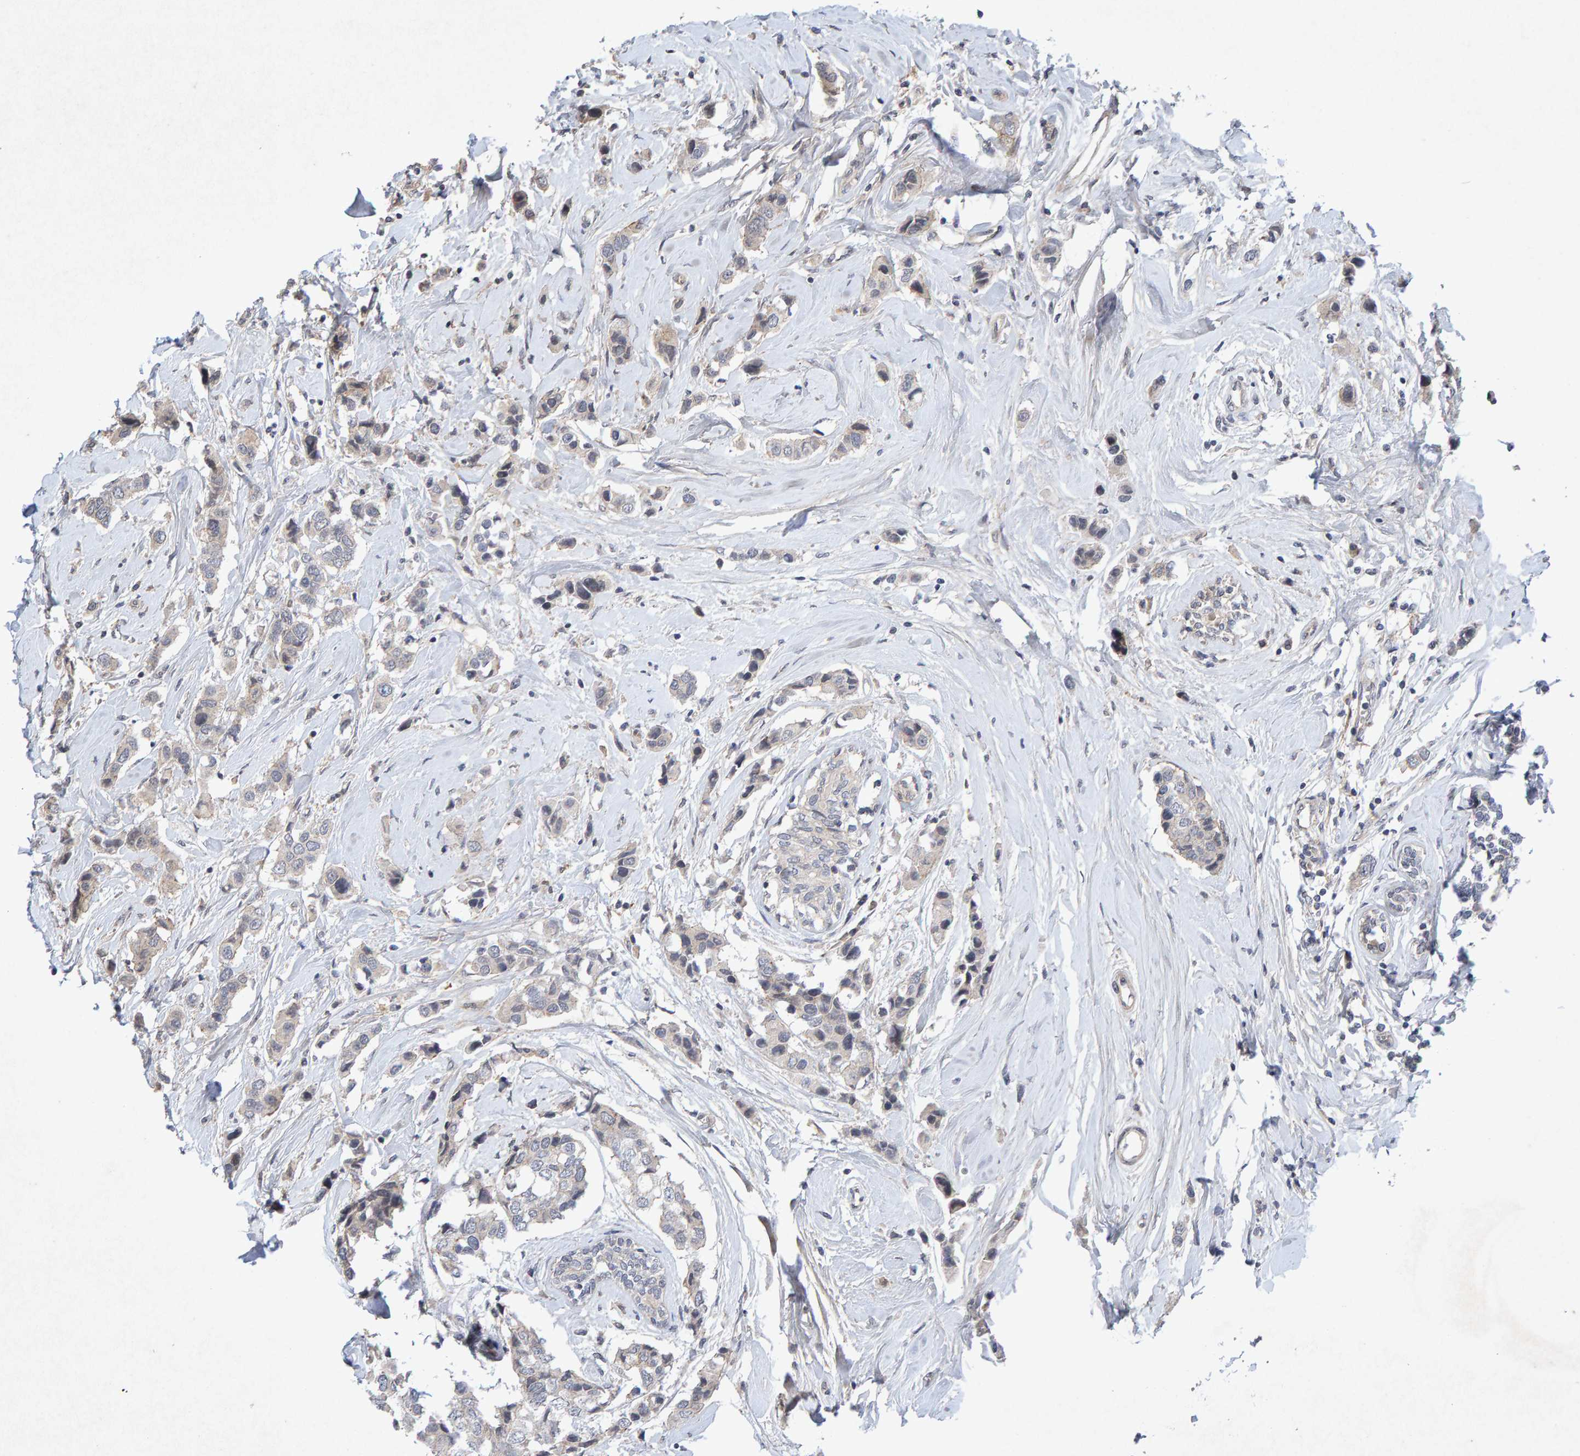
{"staining": {"intensity": "negative", "quantity": "none", "location": "none"}, "tissue": "breast cancer", "cell_type": "Tumor cells", "image_type": "cancer", "snomed": [{"axis": "morphology", "description": "Normal tissue, NOS"}, {"axis": "morphology", "description": "Duct carcinoma"}, {"axis": "topography", "description": "Breast"}], "caption": "This is an immunohistochemistry histopathology image of human invasive ductal carcinoma (breast). There is no positivity in tumor cells.", "gene": "CDH2", "patient": {"sex": "female", "age": 50}}